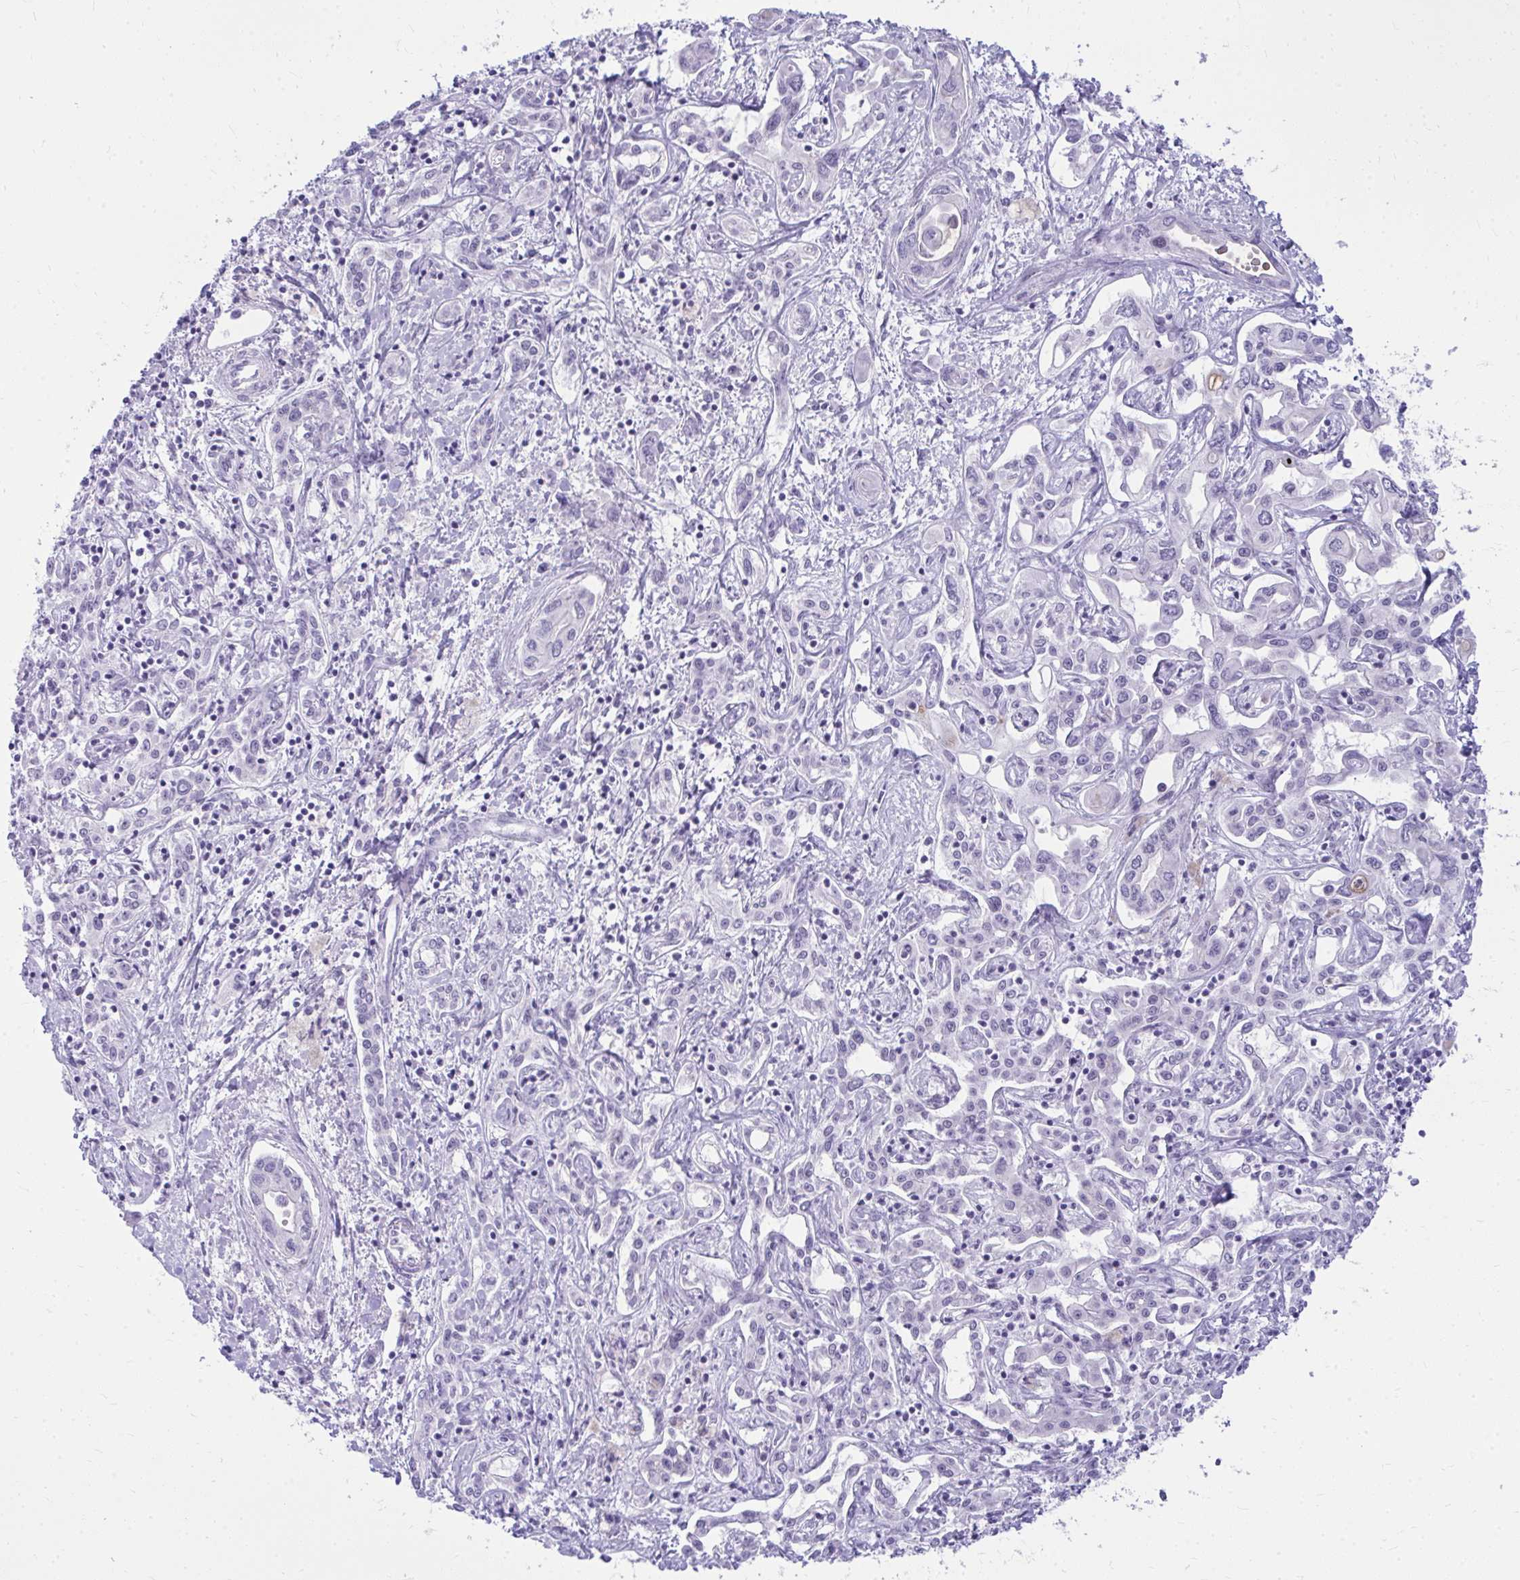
{"staining": {"intensity": "negative", "quantity": "none", "location": "none"}, "tissue": "liver cancer", "cell_type": "Tumor cells", "image_type": "cancer", "snomed": [{"axis": "morphology", "description": "Cholangiocarcinoma"}, {"axis": "topography", "description": "Liver"}], "caption": "An IHC photomicrograph of liver cancer is shown. There is no staining in tumor cells of liver cancer.", "gene": "OR5F1", "patient": {"sex": "female", "age": 64}}